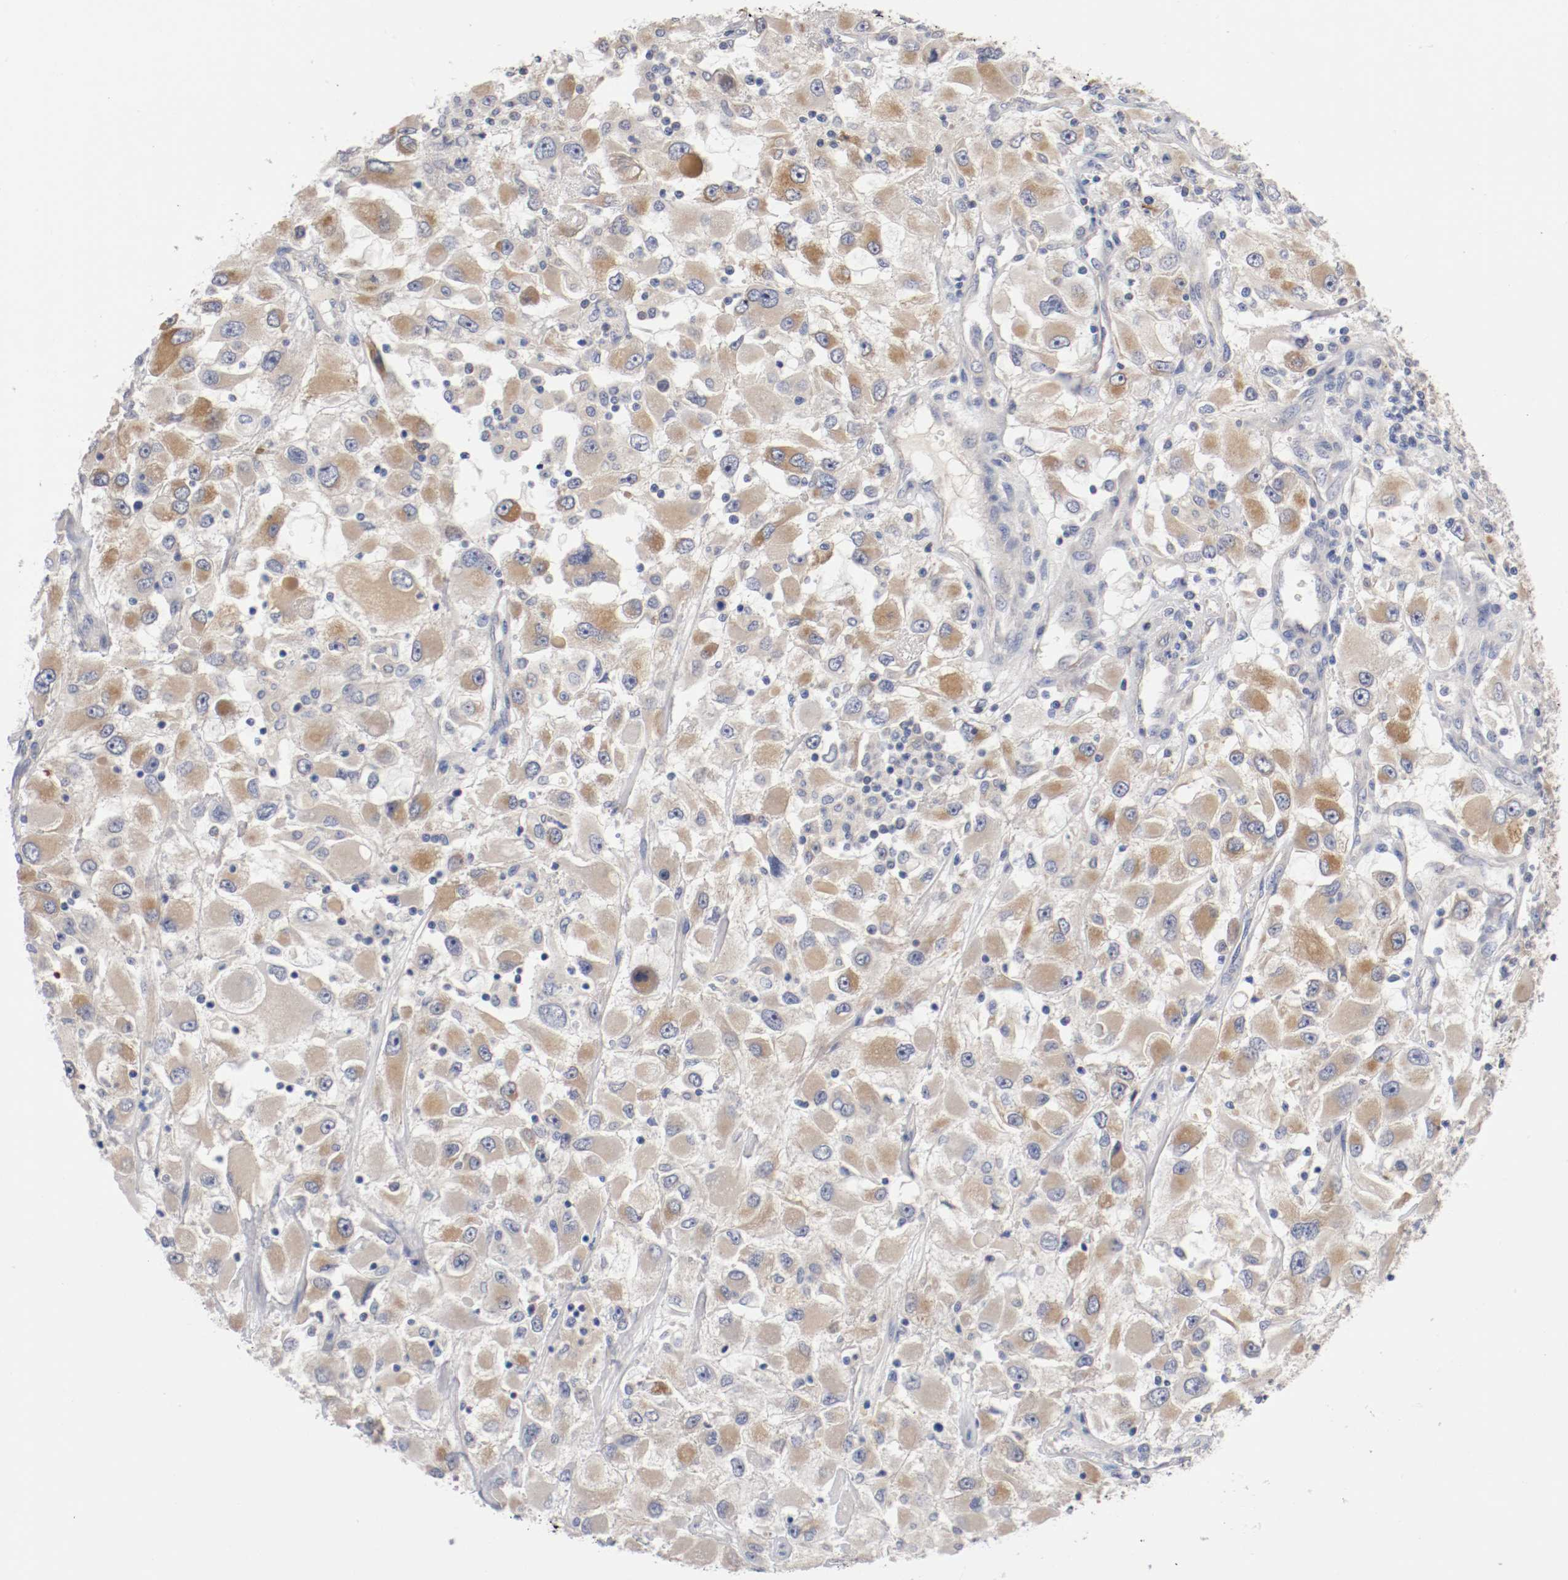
{"staining": {"intensity": "weak", "quantity": "25%-75%", "location": "cytoplasmic/membranous"}, "tissue": "renal cancer", "cell_type": "Tumor cells", "image_type": "cancer", "snomed": [{"axis": "morphology", "description": "Adenocarcinoma, NOS"}, {"axis": "topography", "description": "Kidney"}], "caption": "High-magnification brightfield microscopy of adenocarcinoma (renal) stained with DAB (3,3'-diaminobenzidine) (brown) and counterstained with hematoxylin (blue). tumor cells exhibit weak cytoplasmic/membranous staining is seen in approximately25%-75% of cells.", "gene": "PCSK6", "patient": {"sex": "female", "age": 52}}